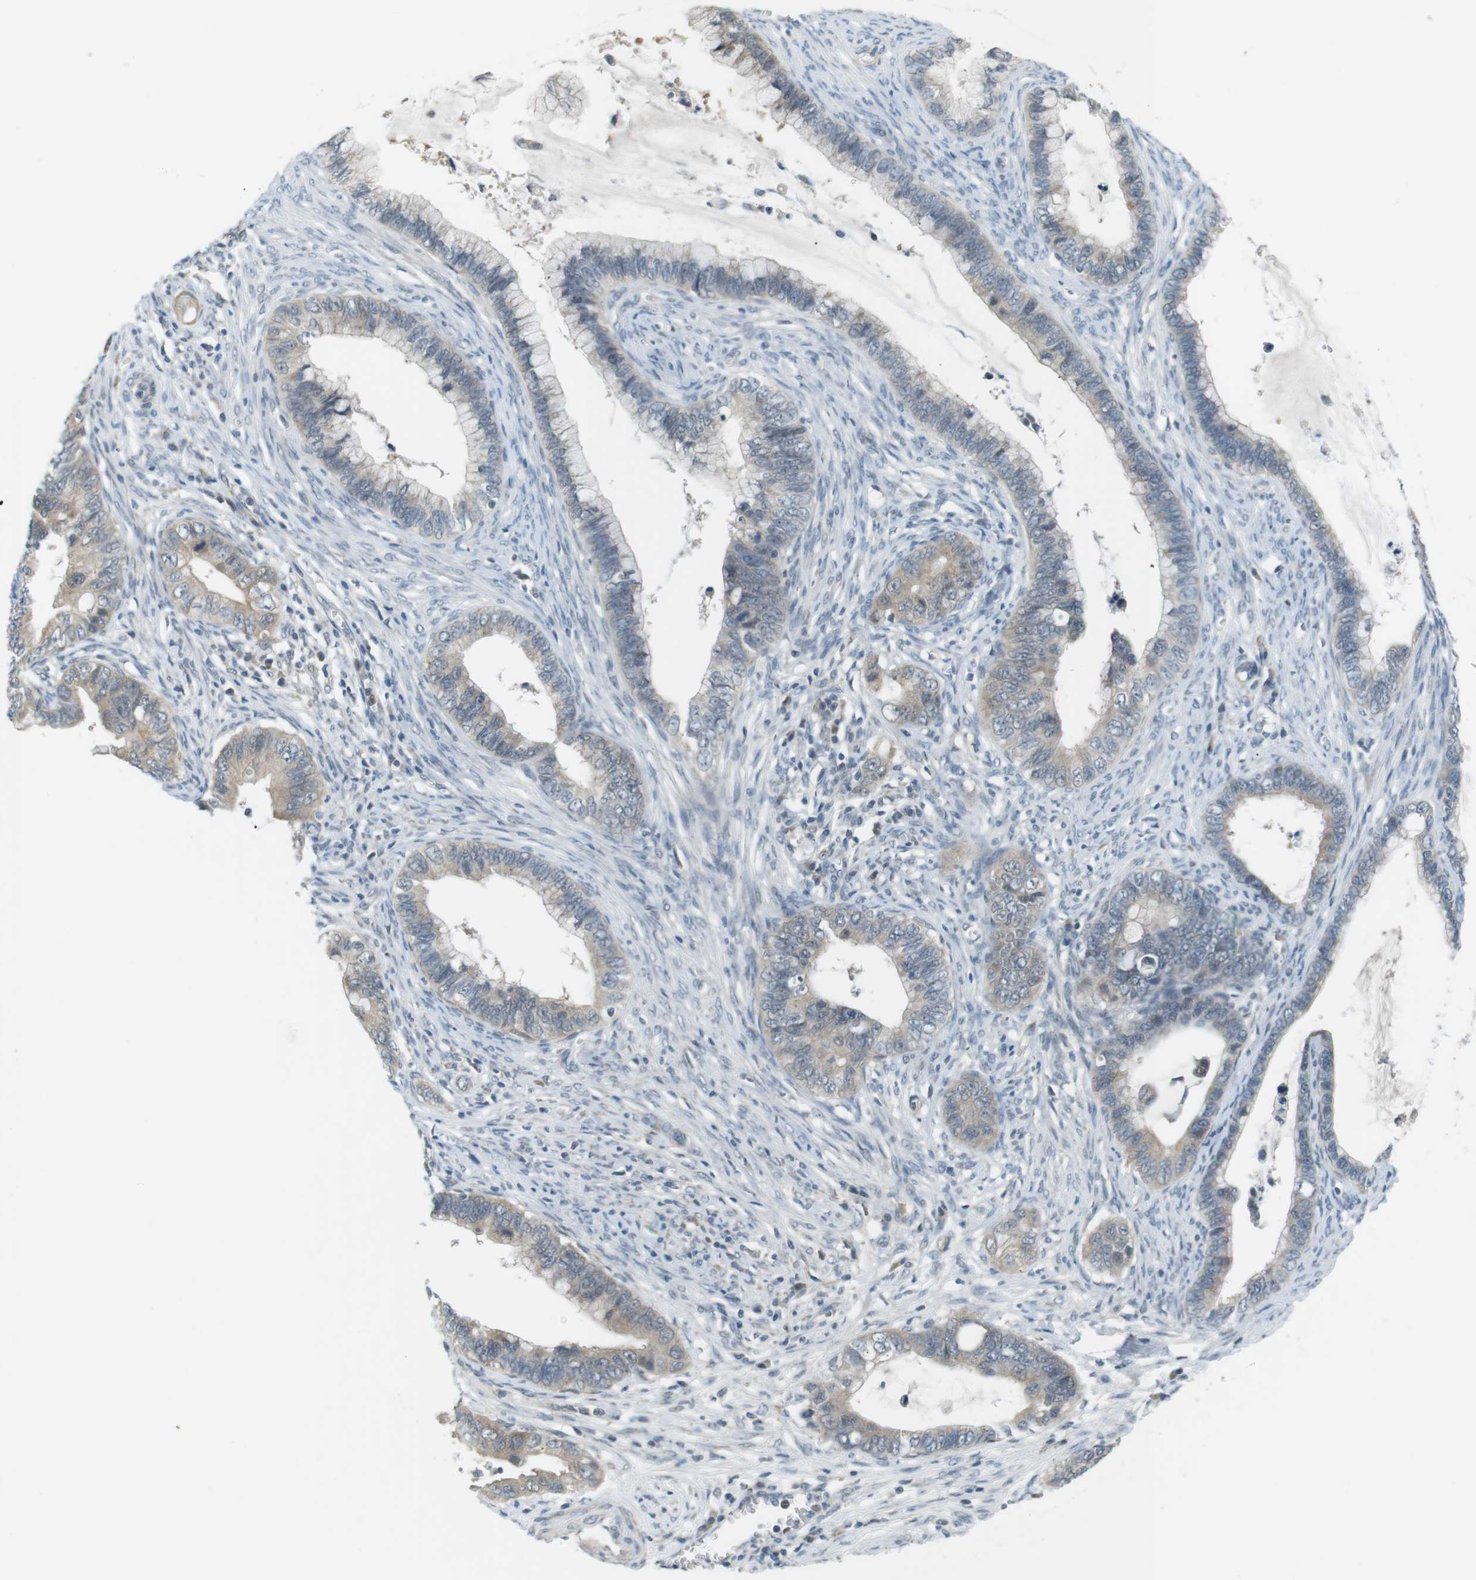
{"staining": {"intensity": "weak", "quantity": "<25%", "location": "cytoplasmic/membranous"}, "tissue": "cervical cancer", "cell_type": "Tumor cells", "image_type": "cancer", "snomed": [{"axis": "morphology", "description": "Adenocarcinoma, NOS"}, {"axis": "topography", "description": "Cervix"}], "caption": "Human cervical cancer (adenocarcinoma) stained for a protein using IHC shows no expression in tumor cells.", "gene": "RTN3", "patient": {"sex": "female", "age": 44}}